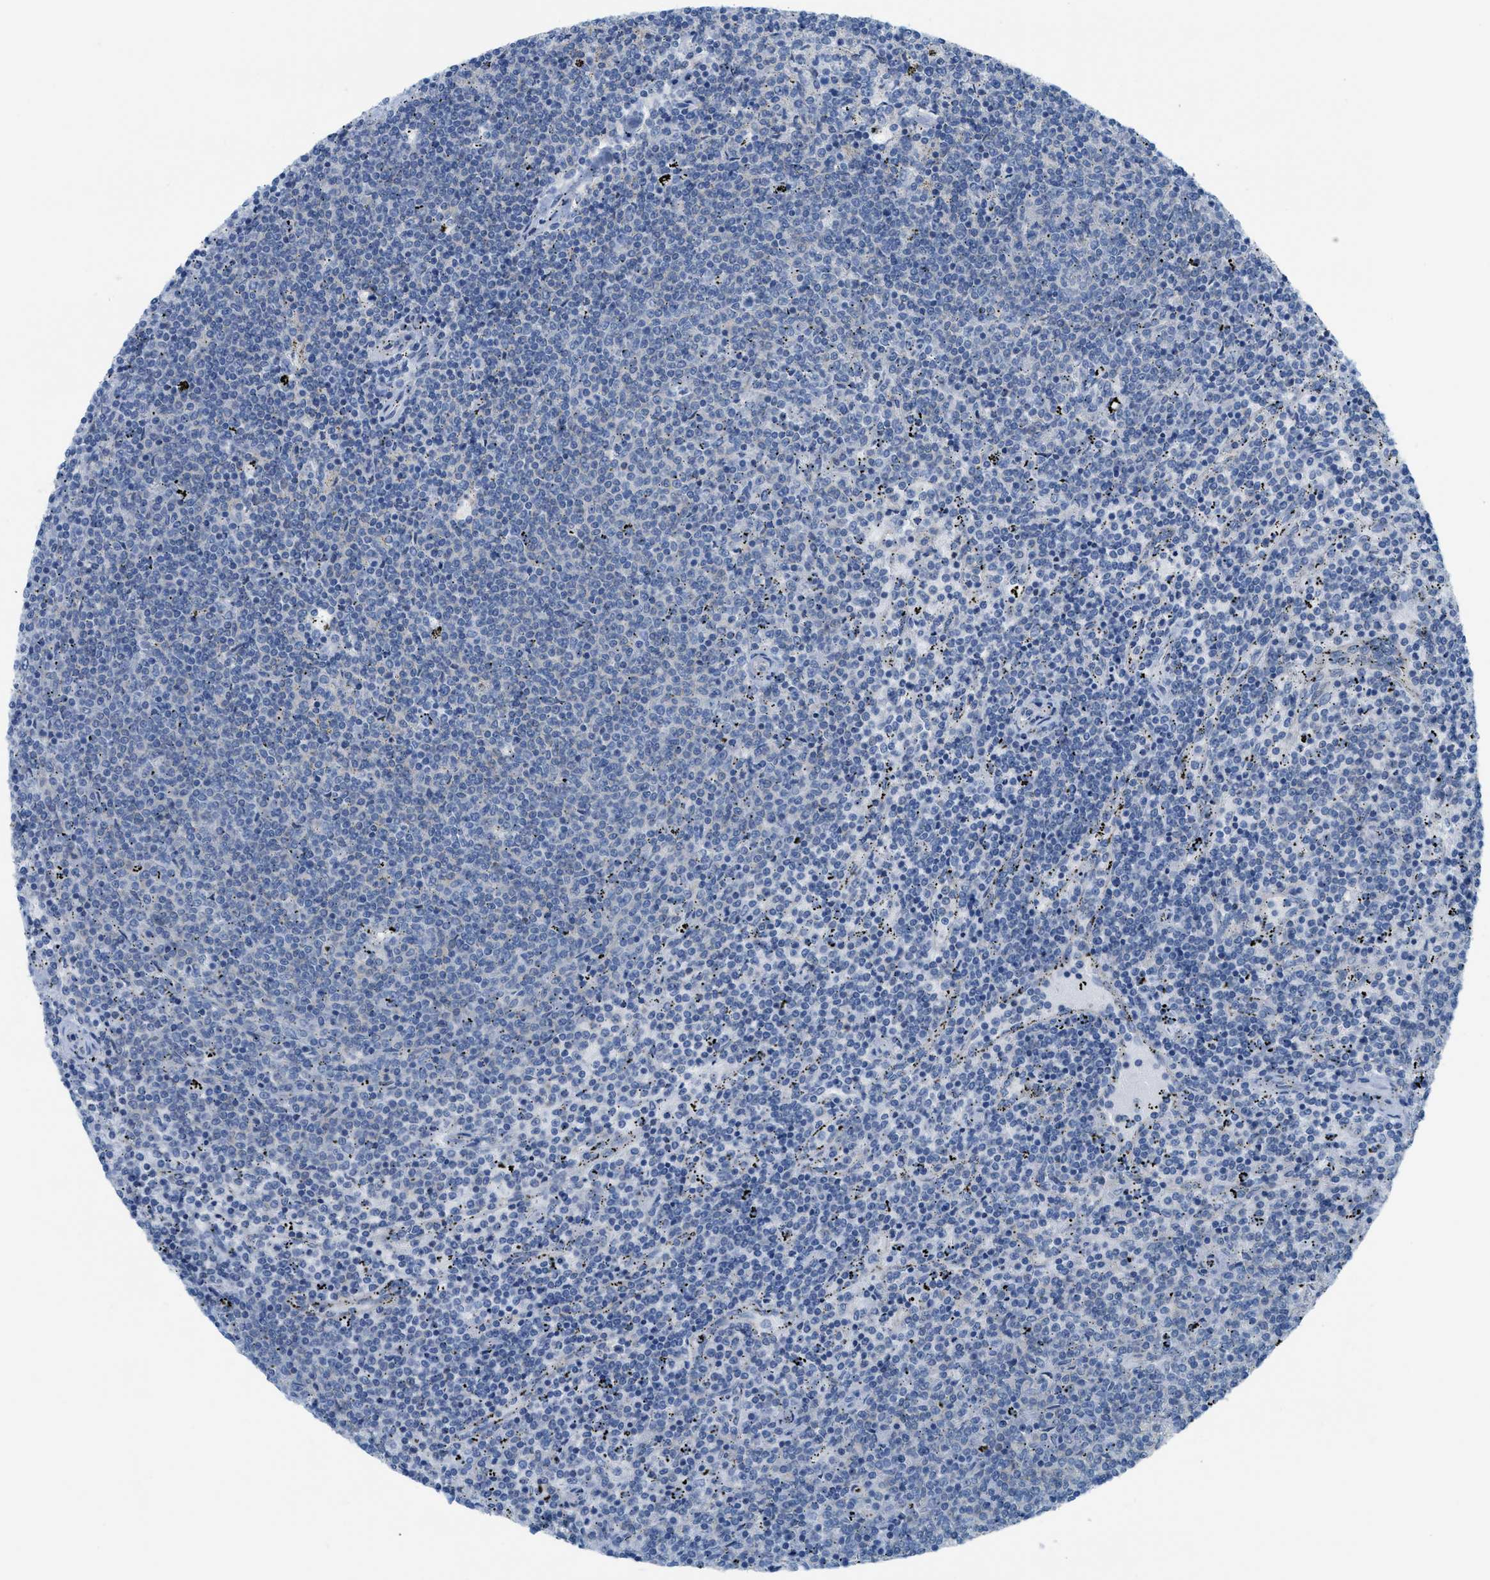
{"staining": {"intensity": "negative", "quantity": "none", "location": "none"}, "tissue": "lymphoma", "cell_type": "Tumor cells", "image_type": "cancer", "snomed": [{"axis": "morphology", "description": "Malignant lymphoma, non-Hodgkin's type, Low grade"}, {"axis": "topography", "description": "Spleen"}], "caption": "This is a photomicrograph of immunohistochemistry staining of lymphoma, which shows no staining in tumor cells.", "gene": "ASGR1", "patient": {"sex": "female", "age": 50}}